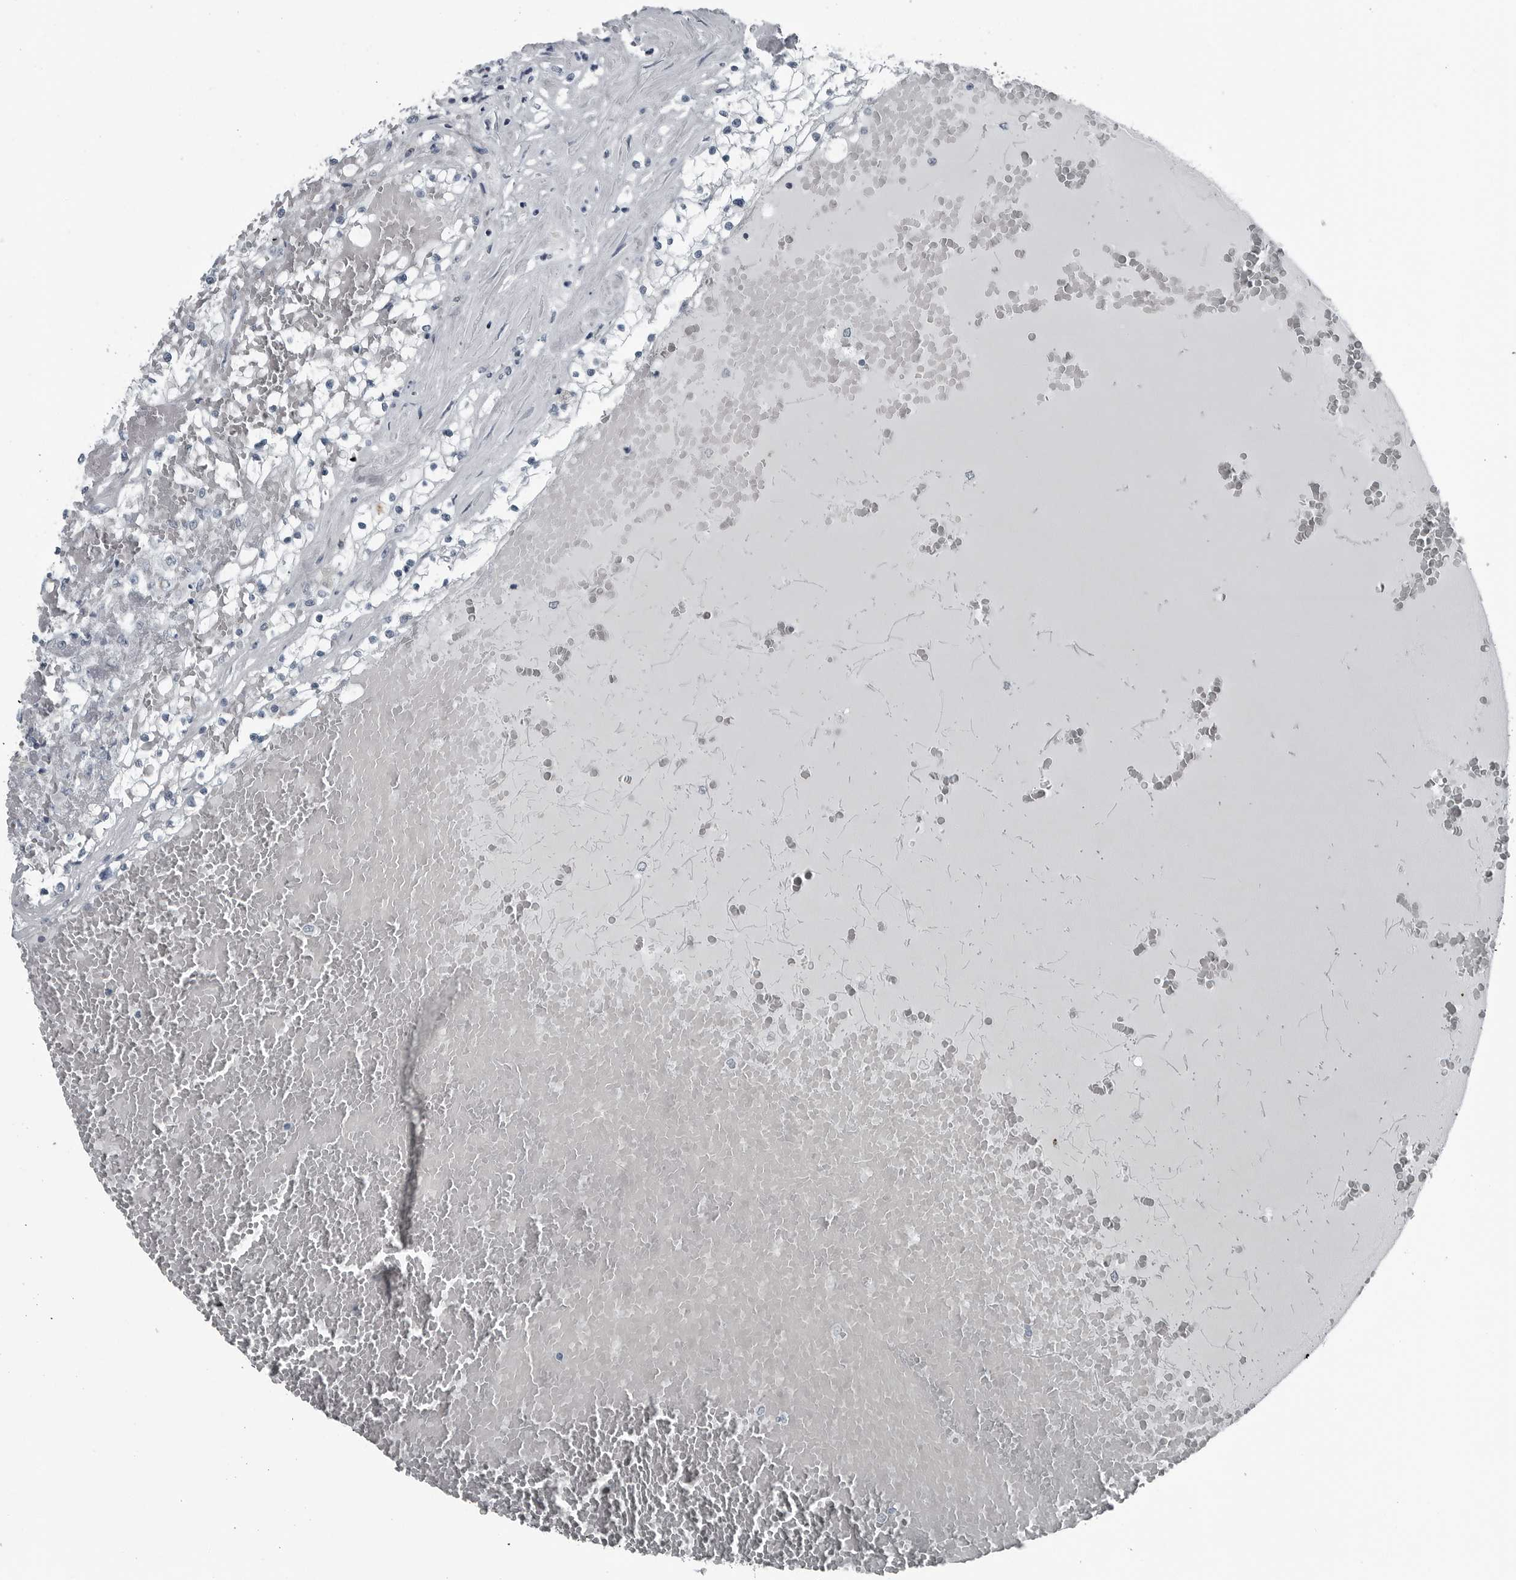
{"staining": {"intensity": "negative", "quantity": "none", "location": "none"}, "tissue": "renal cancer", "cell_type": "Tumor cells", "image_type": "cancer", "snomed": [{"axis": "morphology", "description": "Normal tissue, NOS"}, {"axis": "morphology", "description": "Adenocarcinoma, NOS"}, {"axis": "topography", "description": "Kidney"}], "caption": "Human renal adenocarcinoma stained for a protein using immunohistochemistry displays no expression in tumor cells.", "gene": "GAK", "patient": {"sex": "male", "age": 68}}